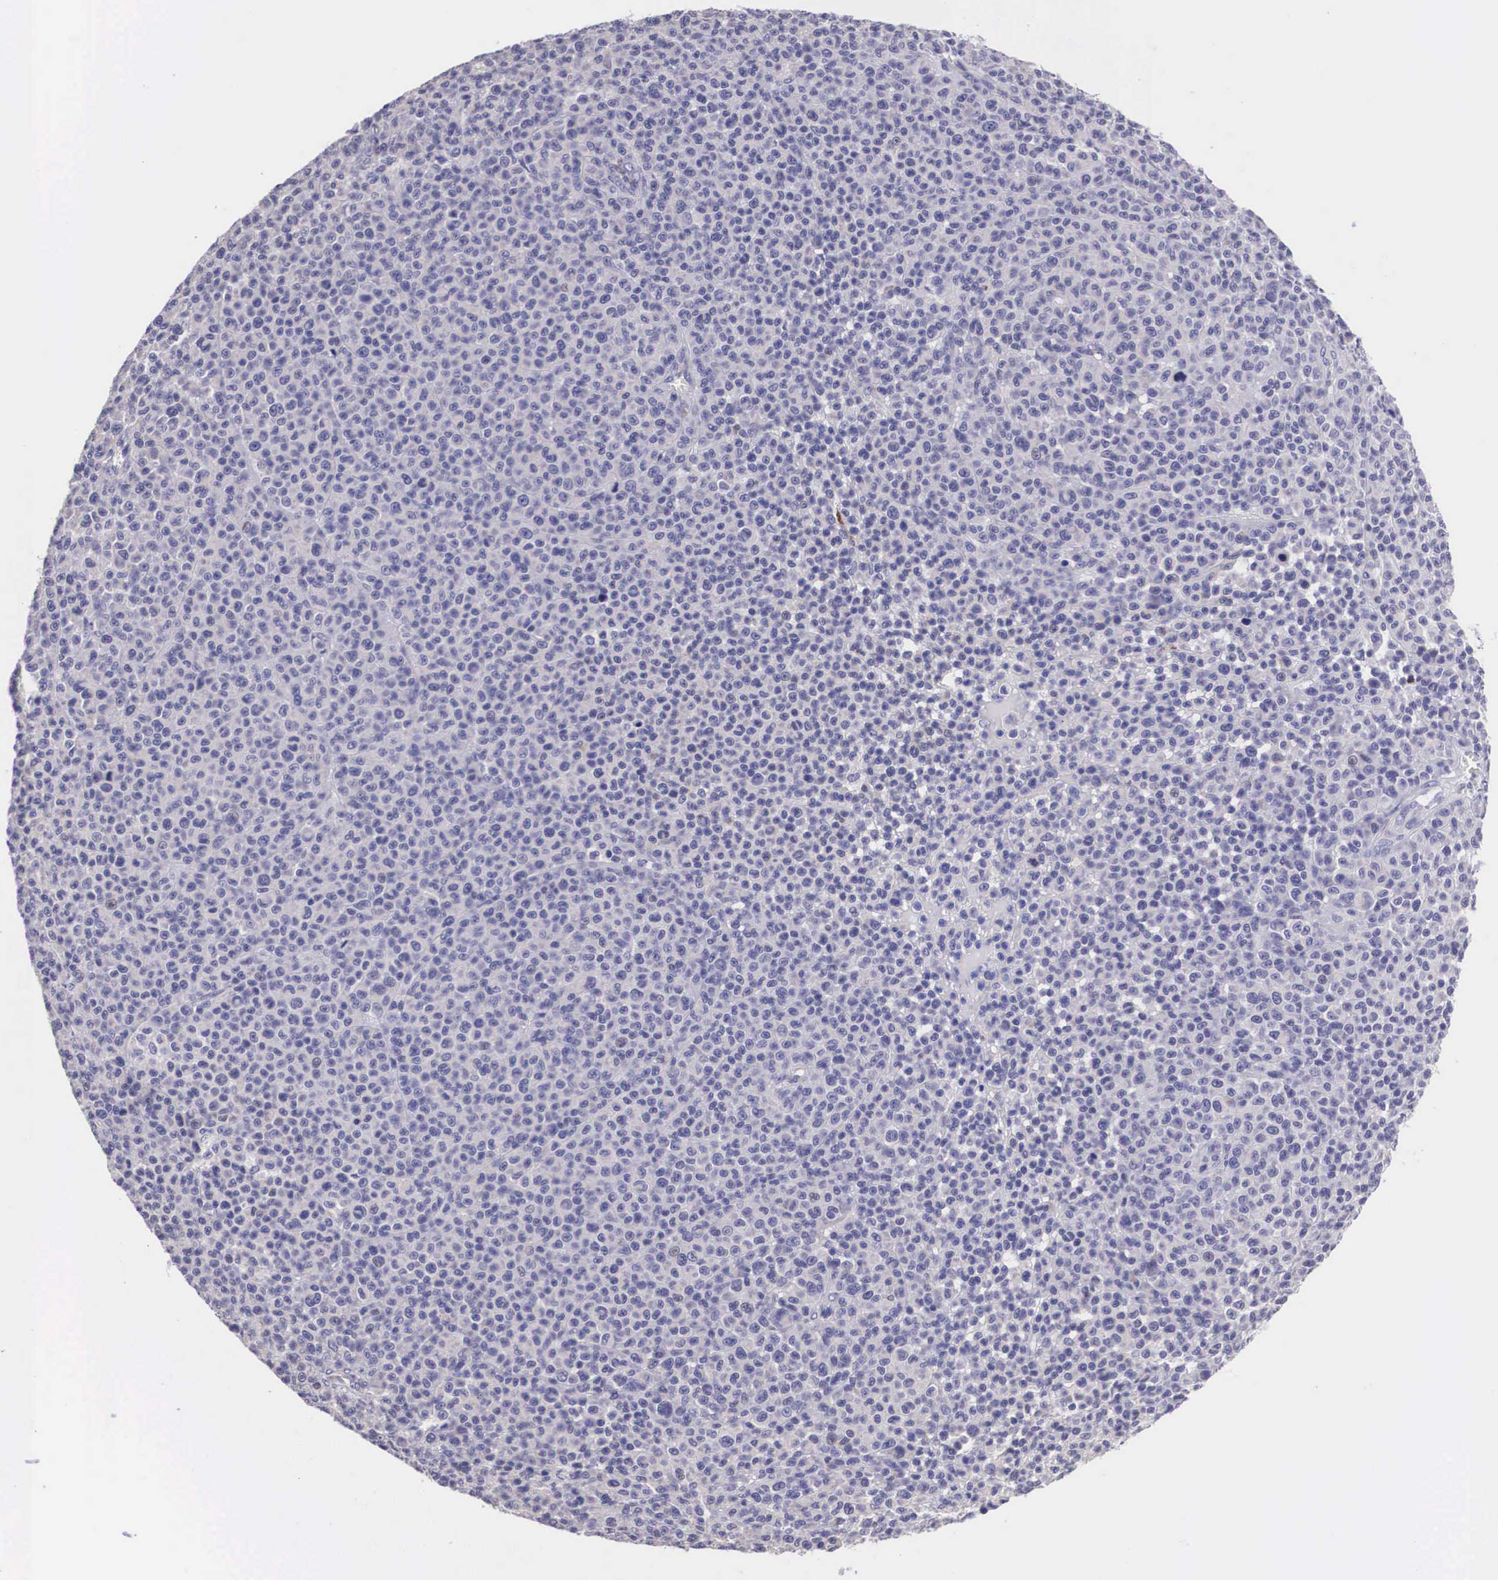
{"staining": {"intensity": "negative", "quantity": "none", "location": "none"}, "tissue": "melanoma", "cell_type": "Tumor cells", "image_type": "cancer", "snomed": [{"axis": "morphology", "description": "Malignant melanoma, Metastatic site"}, {"axis": "topography", "description": "Skin"}], "caption": "Protein analysis of melanoma exhibits no significant positivity in tumor cells.", "gene": "ARG2", "patient": {"sex": "male", "age": 32}}